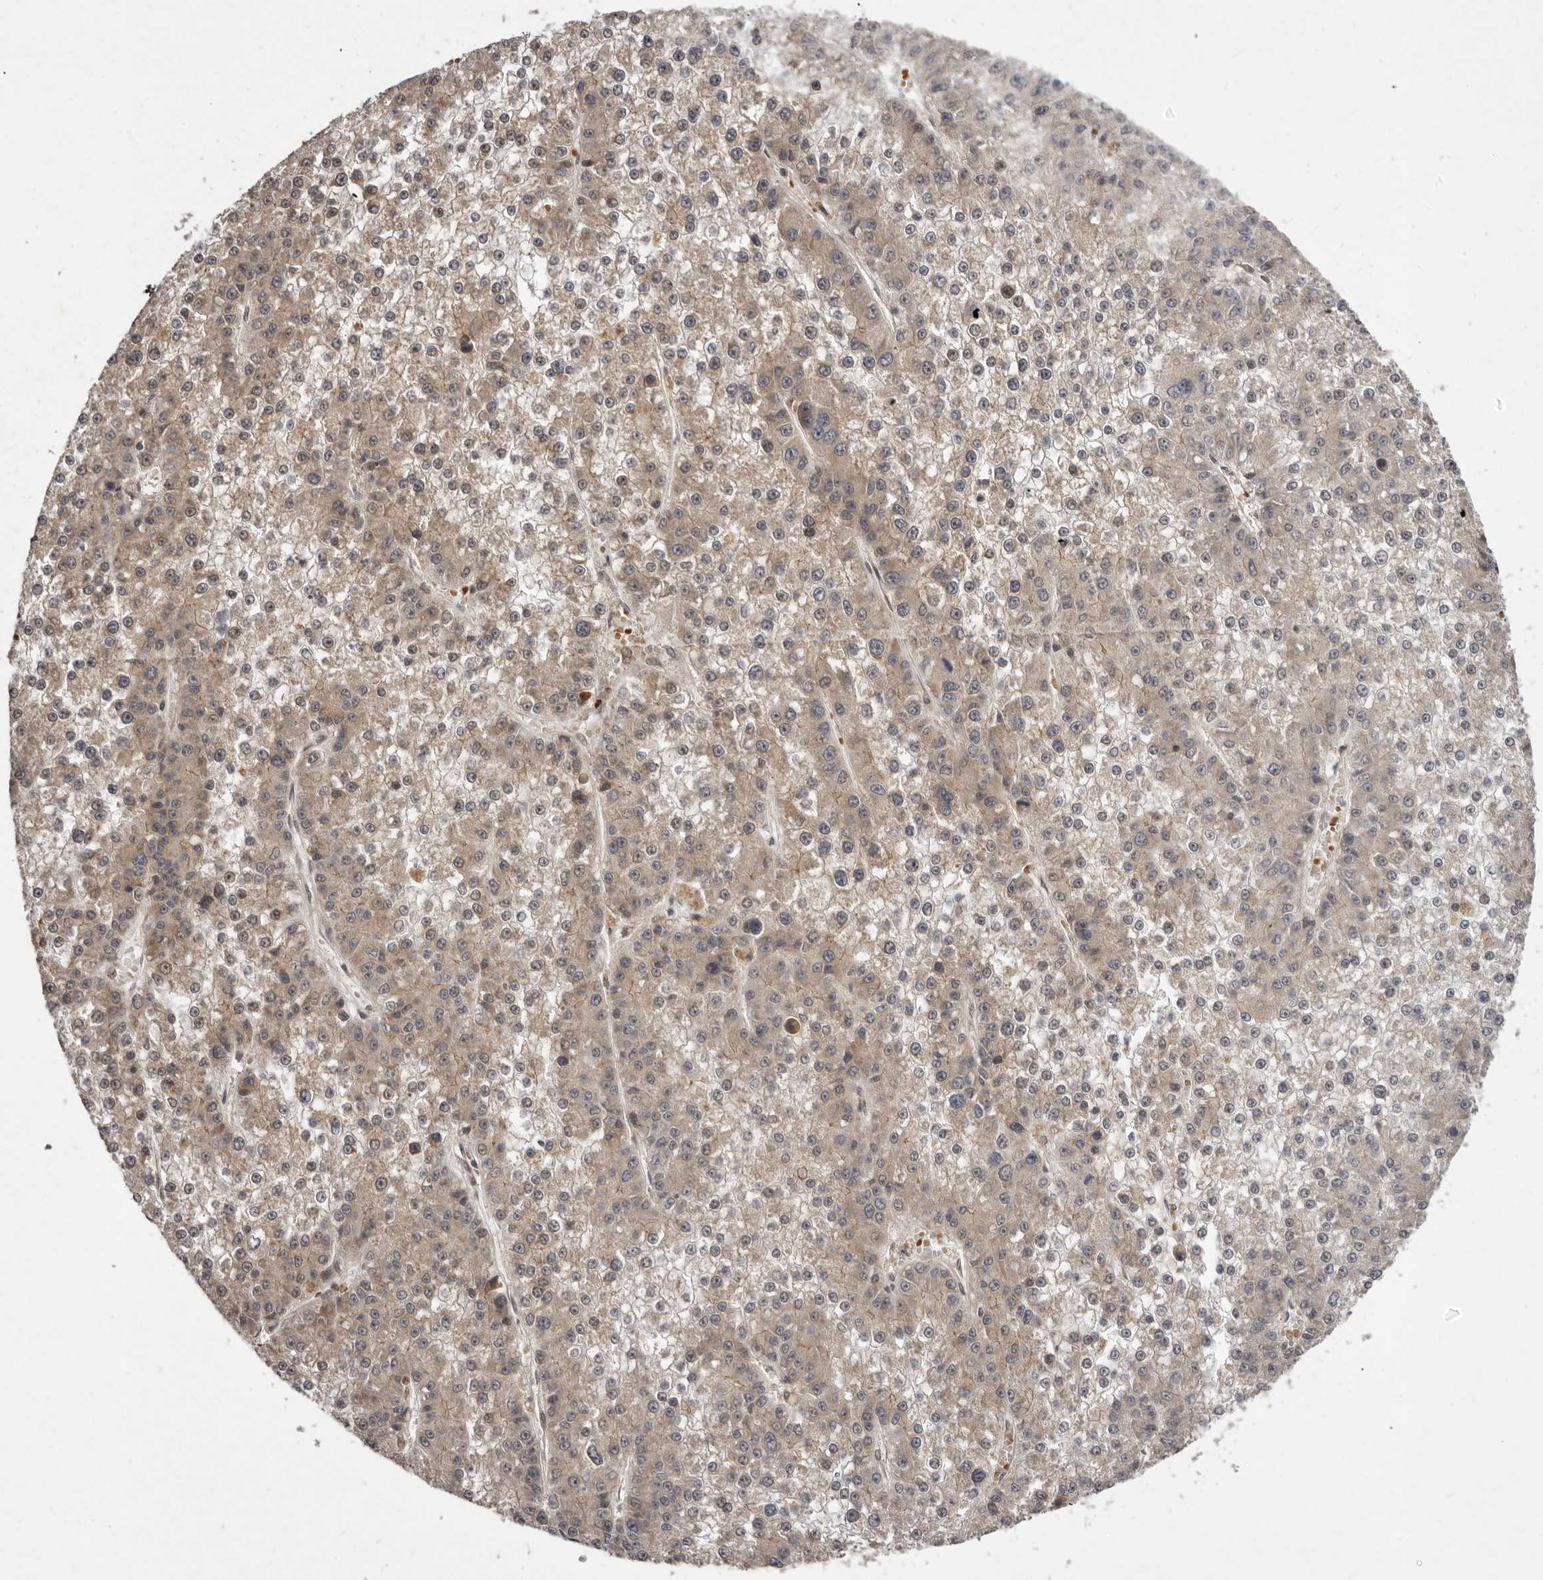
{"staining": {"intensity": "weak", "quantity": ">75%", "location": "cytoplasmic/membranous,nuclear"}, "tissue": "liver cancer", "cell_type": "Tumor cells", "image_type": "cancer", "snomed": [{"axis": "morphology", "description": "Carcinoma, Hepatocellular, NOS"}, {"axis": "topography", "description": "Liver"}], "caption": "This is an image of immunohistochemistry staining of liver cancer, which shows weak positivity in the cytoplasmic/membranous and nuclear of tumor cells.", "gene": "ABL1", "patient": {"sex": "female", "age": 73}}